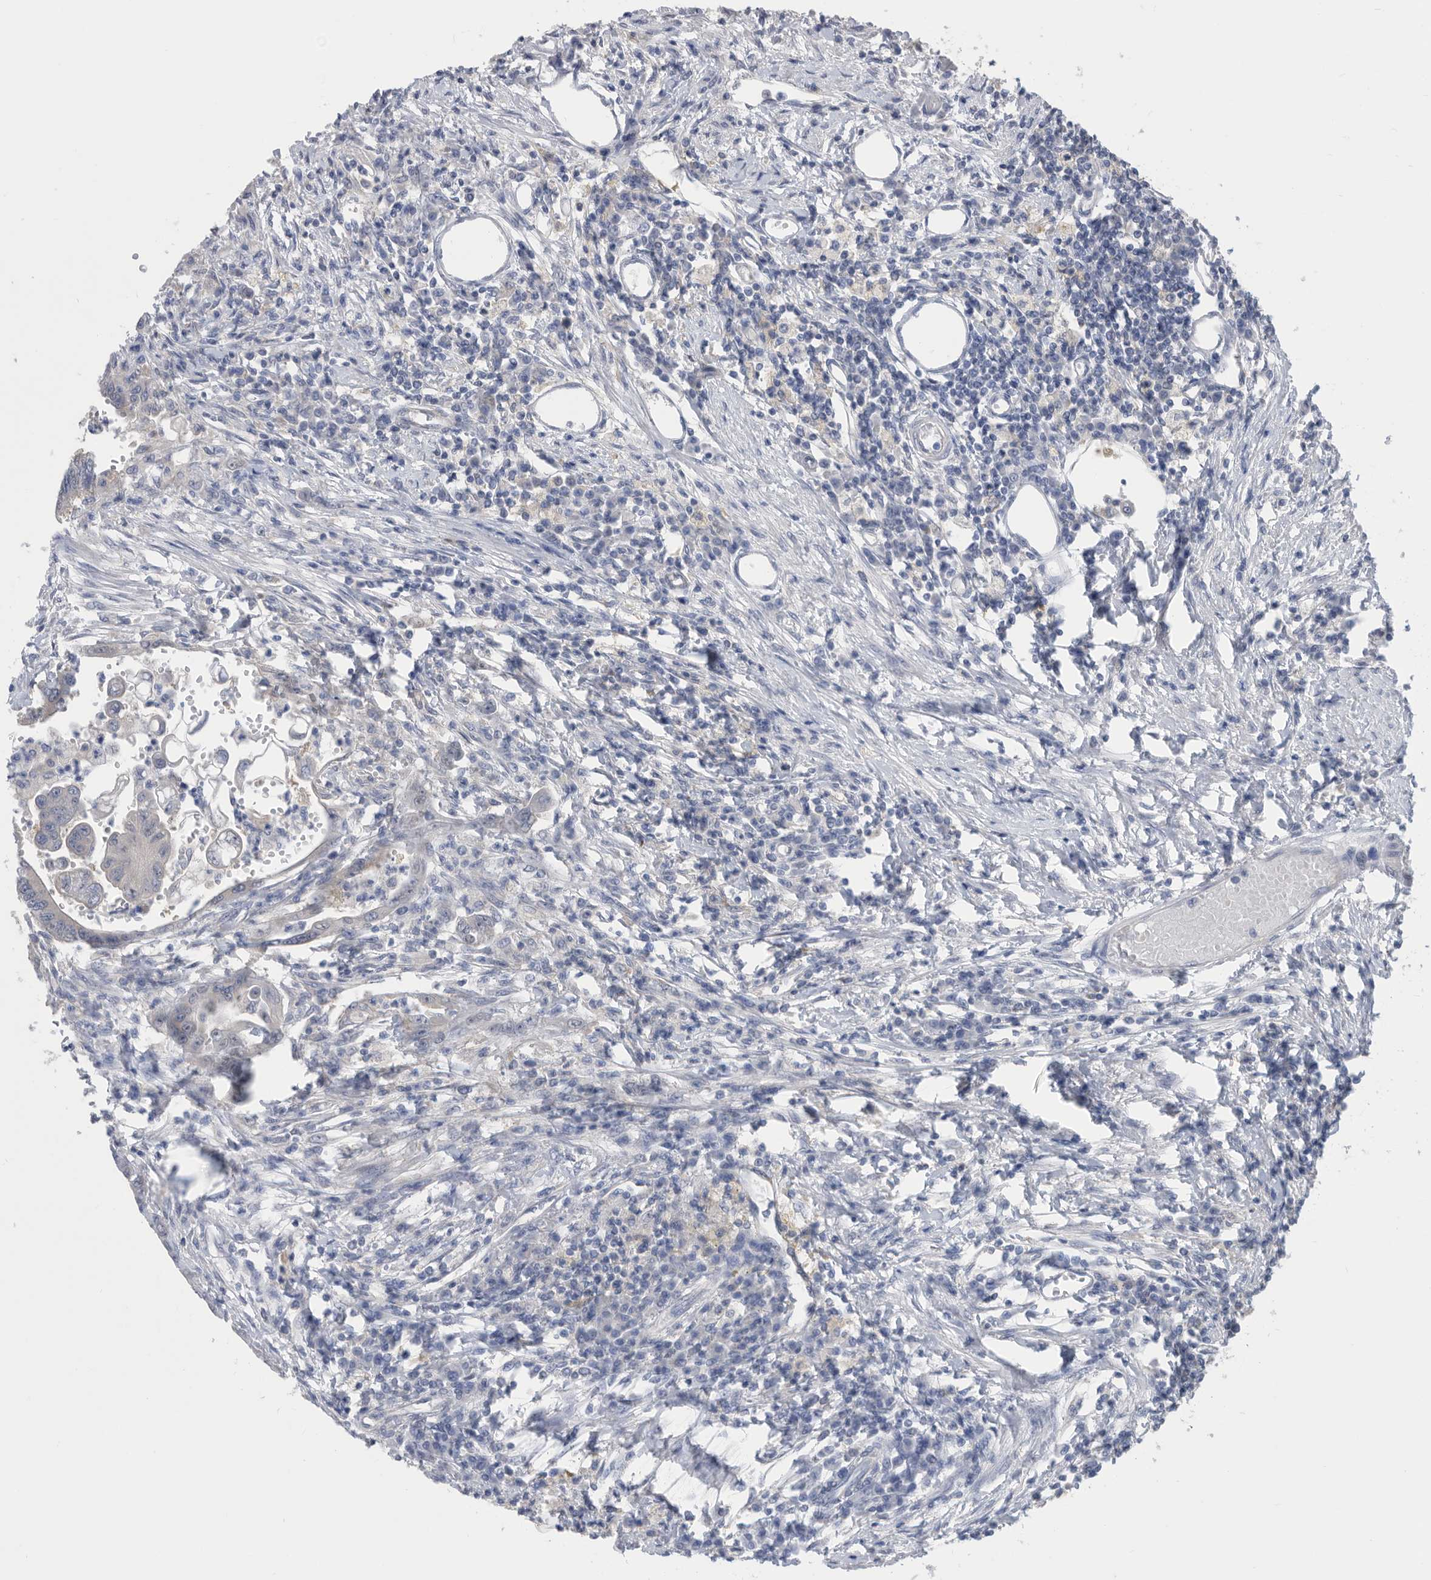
{"staining": {"intensity": "negative", "quantity": "none", "location": "none"}, "tissue": "colorectal cancer", "cell_type": "Tumor cells", "image_type": "cancer", "snomed": [{"axis": "morphology", "description": "Adenoma, NOS"}, {"axis": "morphology", "description": "Adenocarcinoma, NOS"}, {"axis": "topography", "description": "Colon"}], "caption": "Colorectal adenocarcinoma was stained to show a protein in brown. There is no significant positivity in tumor cells.", "gene": "CCT4", "patient": {"sex": "male", "age": 79}}